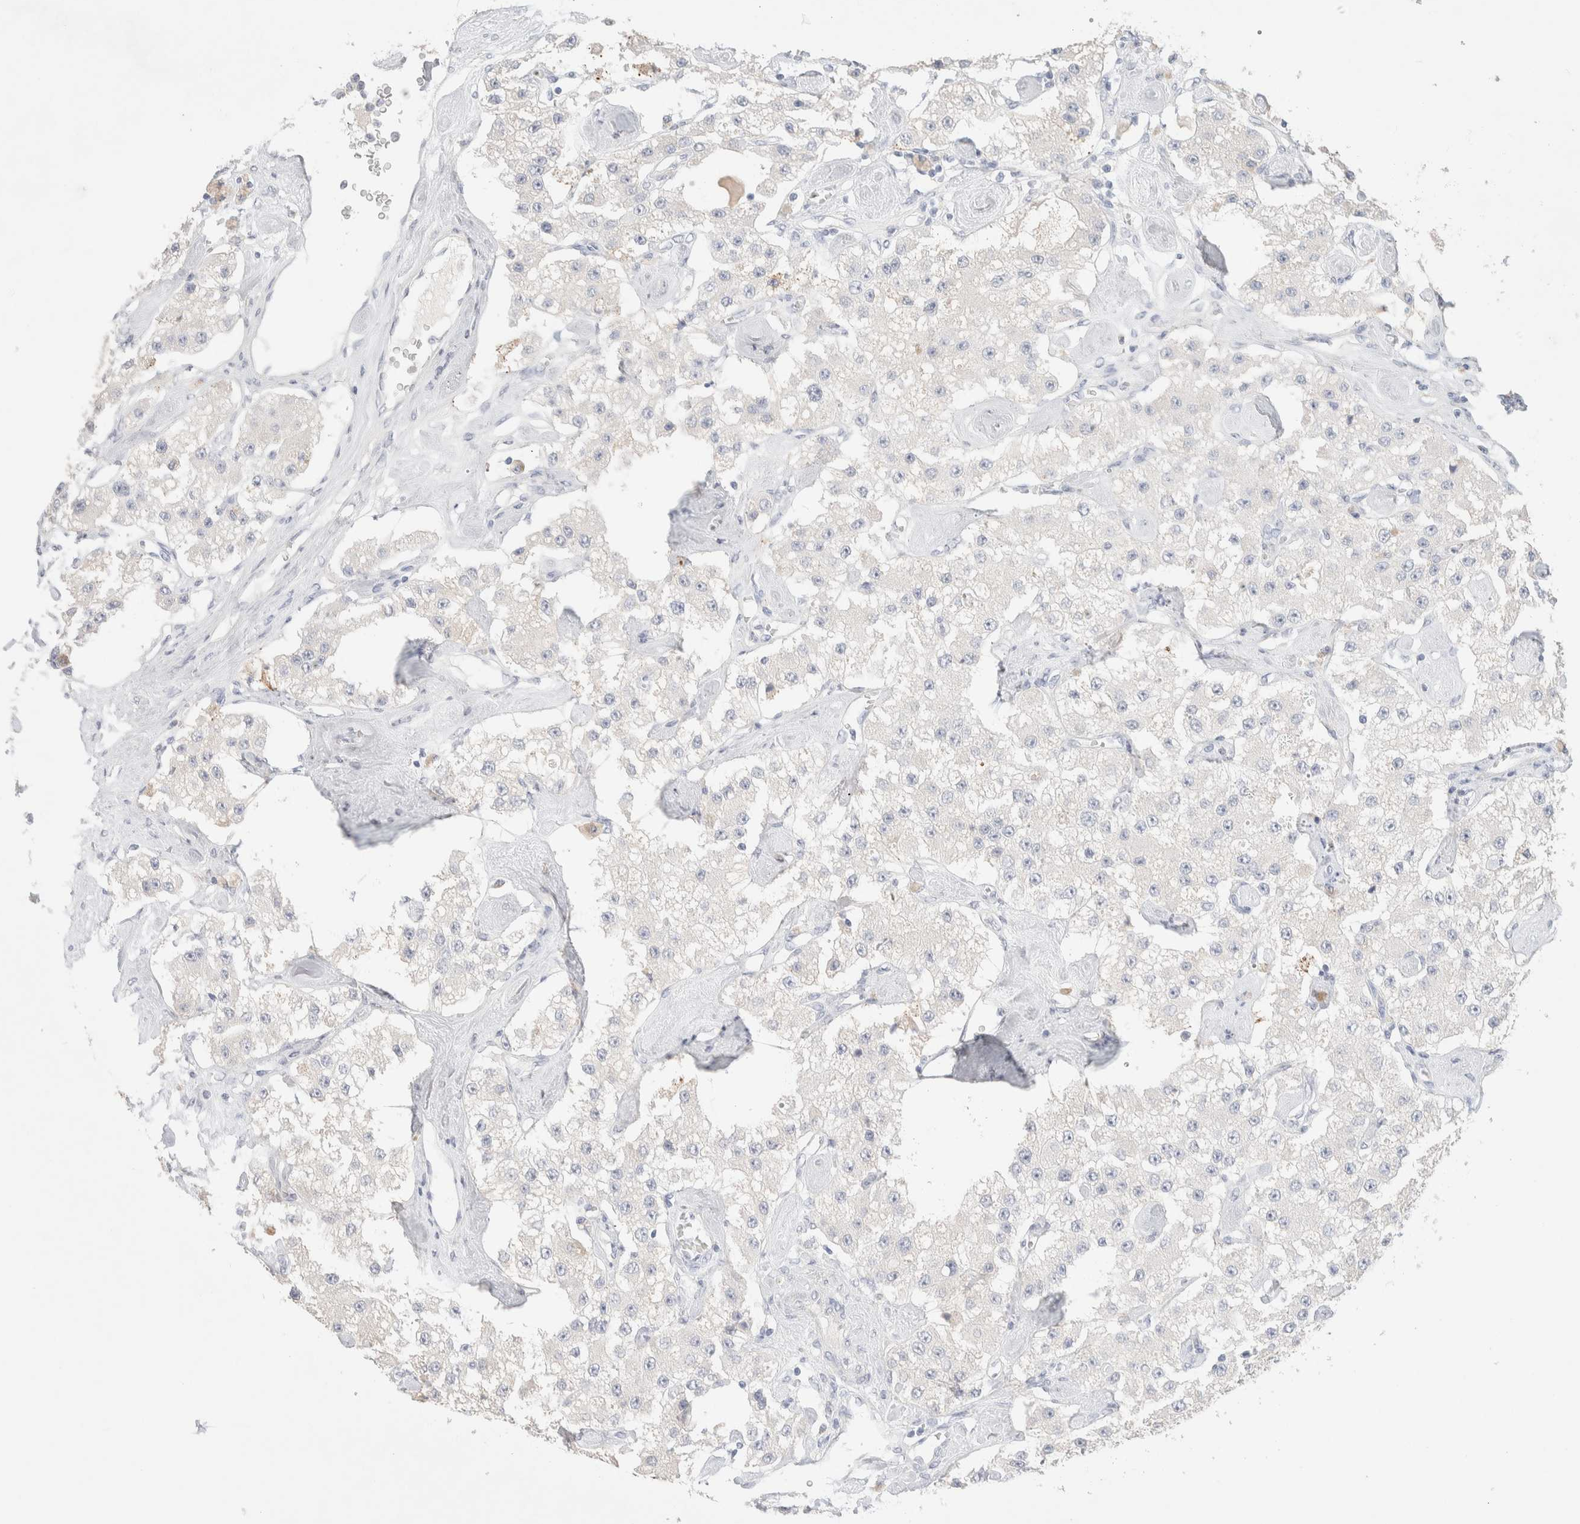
{"staining": {"intensity": "negative", "quantity": "none", "location": "none"}, "tissue": "carcinoid", "cell_type": "Tumor cells", "image_type": "cancer", "snomed": [{"axis": "morphology", "description": "Carcinoid, malignant, NOS"}, {"axis": "topography", "description": "Pancreas"}], "caption": "Tumor cells are negative for brown protein staining in carcinoid (malignant).", "gene": "RIDA", "patient": {"sex": "male", "age": 41}}